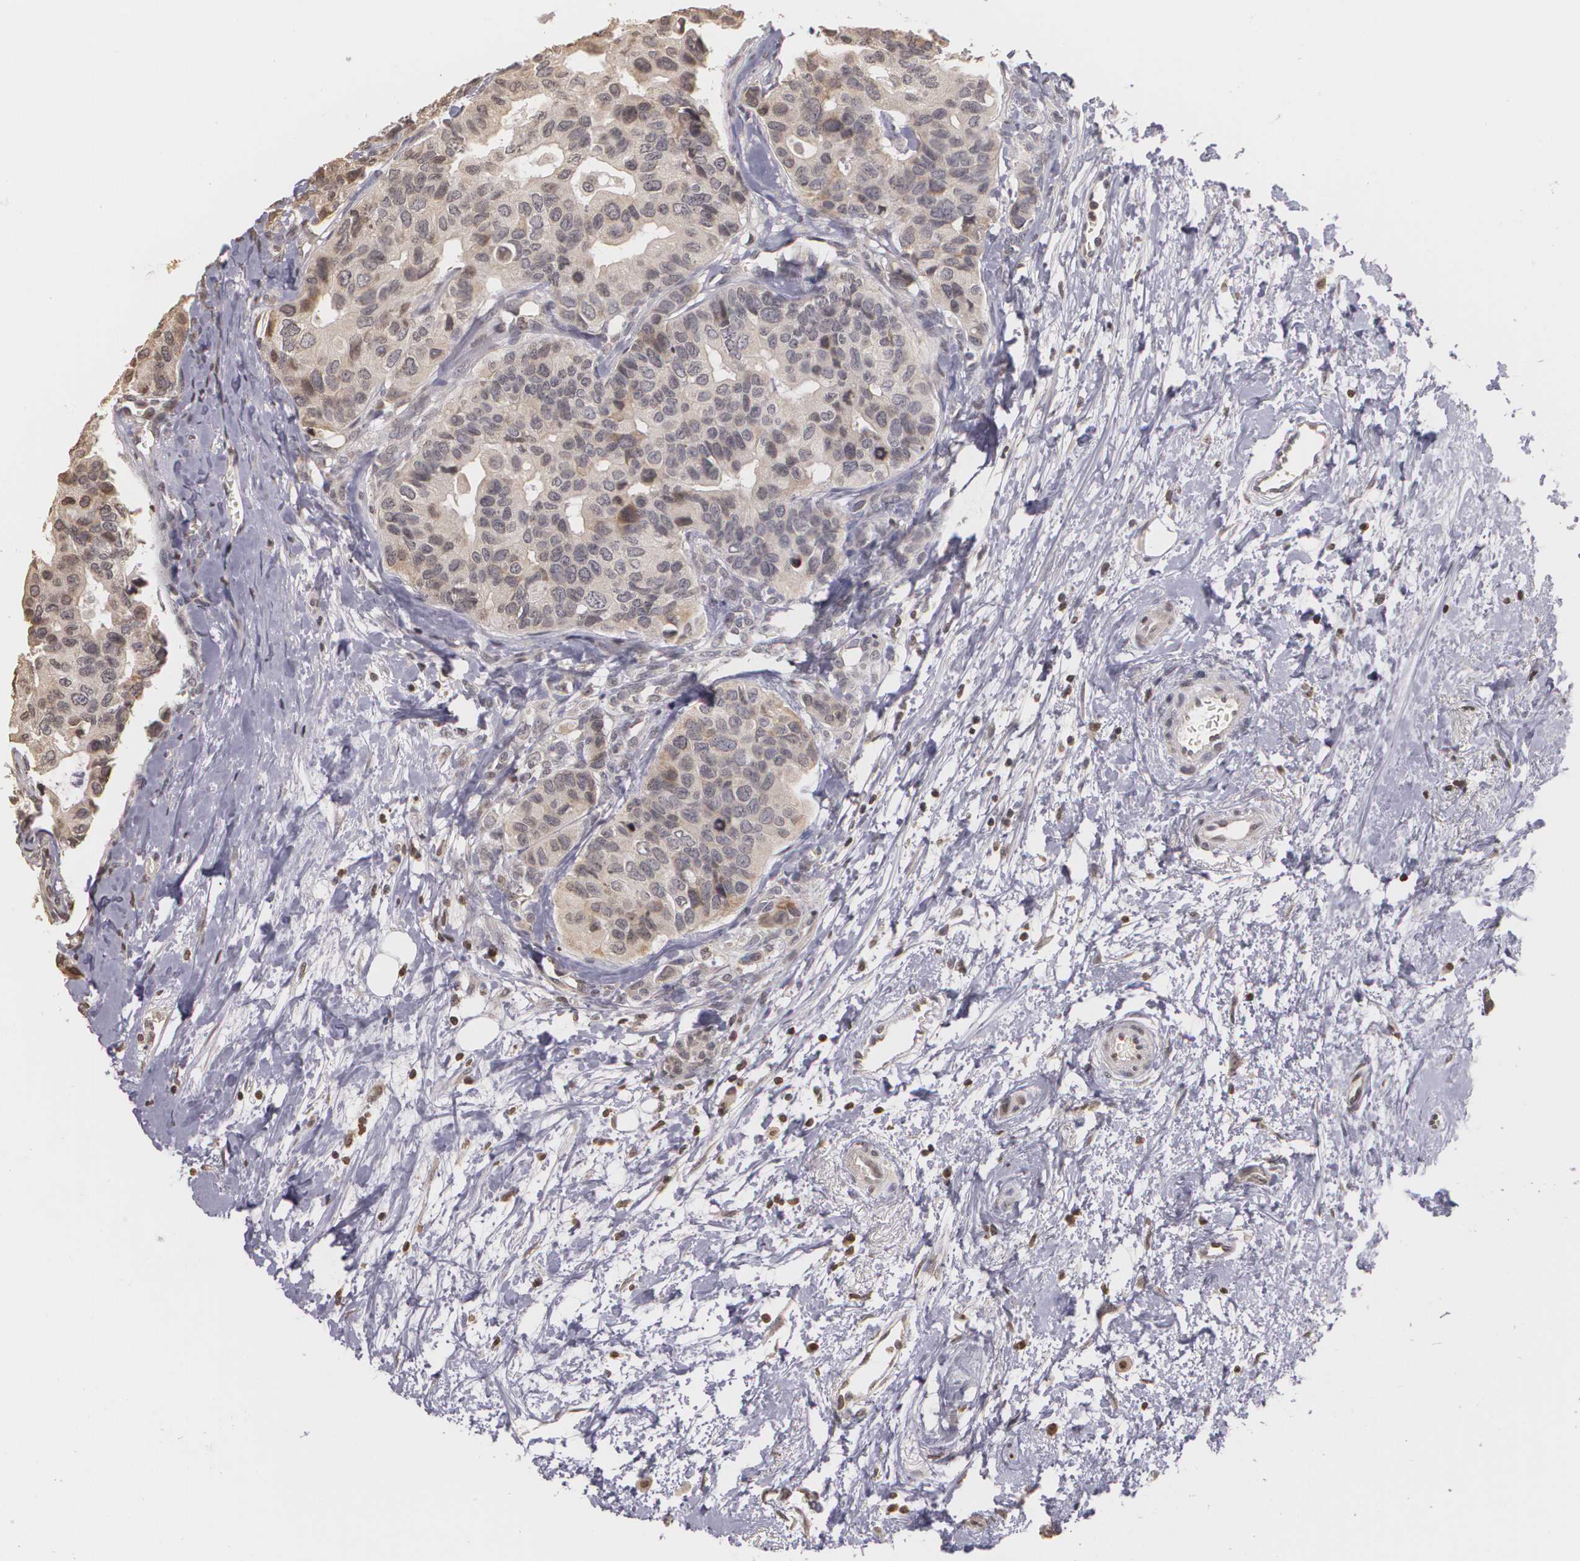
{"staining": {"intensity": "negative", "quantity": "none", "location": "none"}, "tissue": "breast cancer", "cell_type": "Tumor cells", "image_type": "cancer", "snomed": [{"axis": "morphology", "description": "Duct carcinoma"}, {"axis": "topography", "description": "Breast"}], "caption": "This is a photomicrograph of immunohistochemistry staining of breast cancer (invasive ductal carcinoma), which shows no expression in tumor cells. The staining is performed using DAB brown chromogen with nuclei counter-stained in using hematoxylin.", "gene": "THRB", "patient": {"sex": "female", "age": 69}}